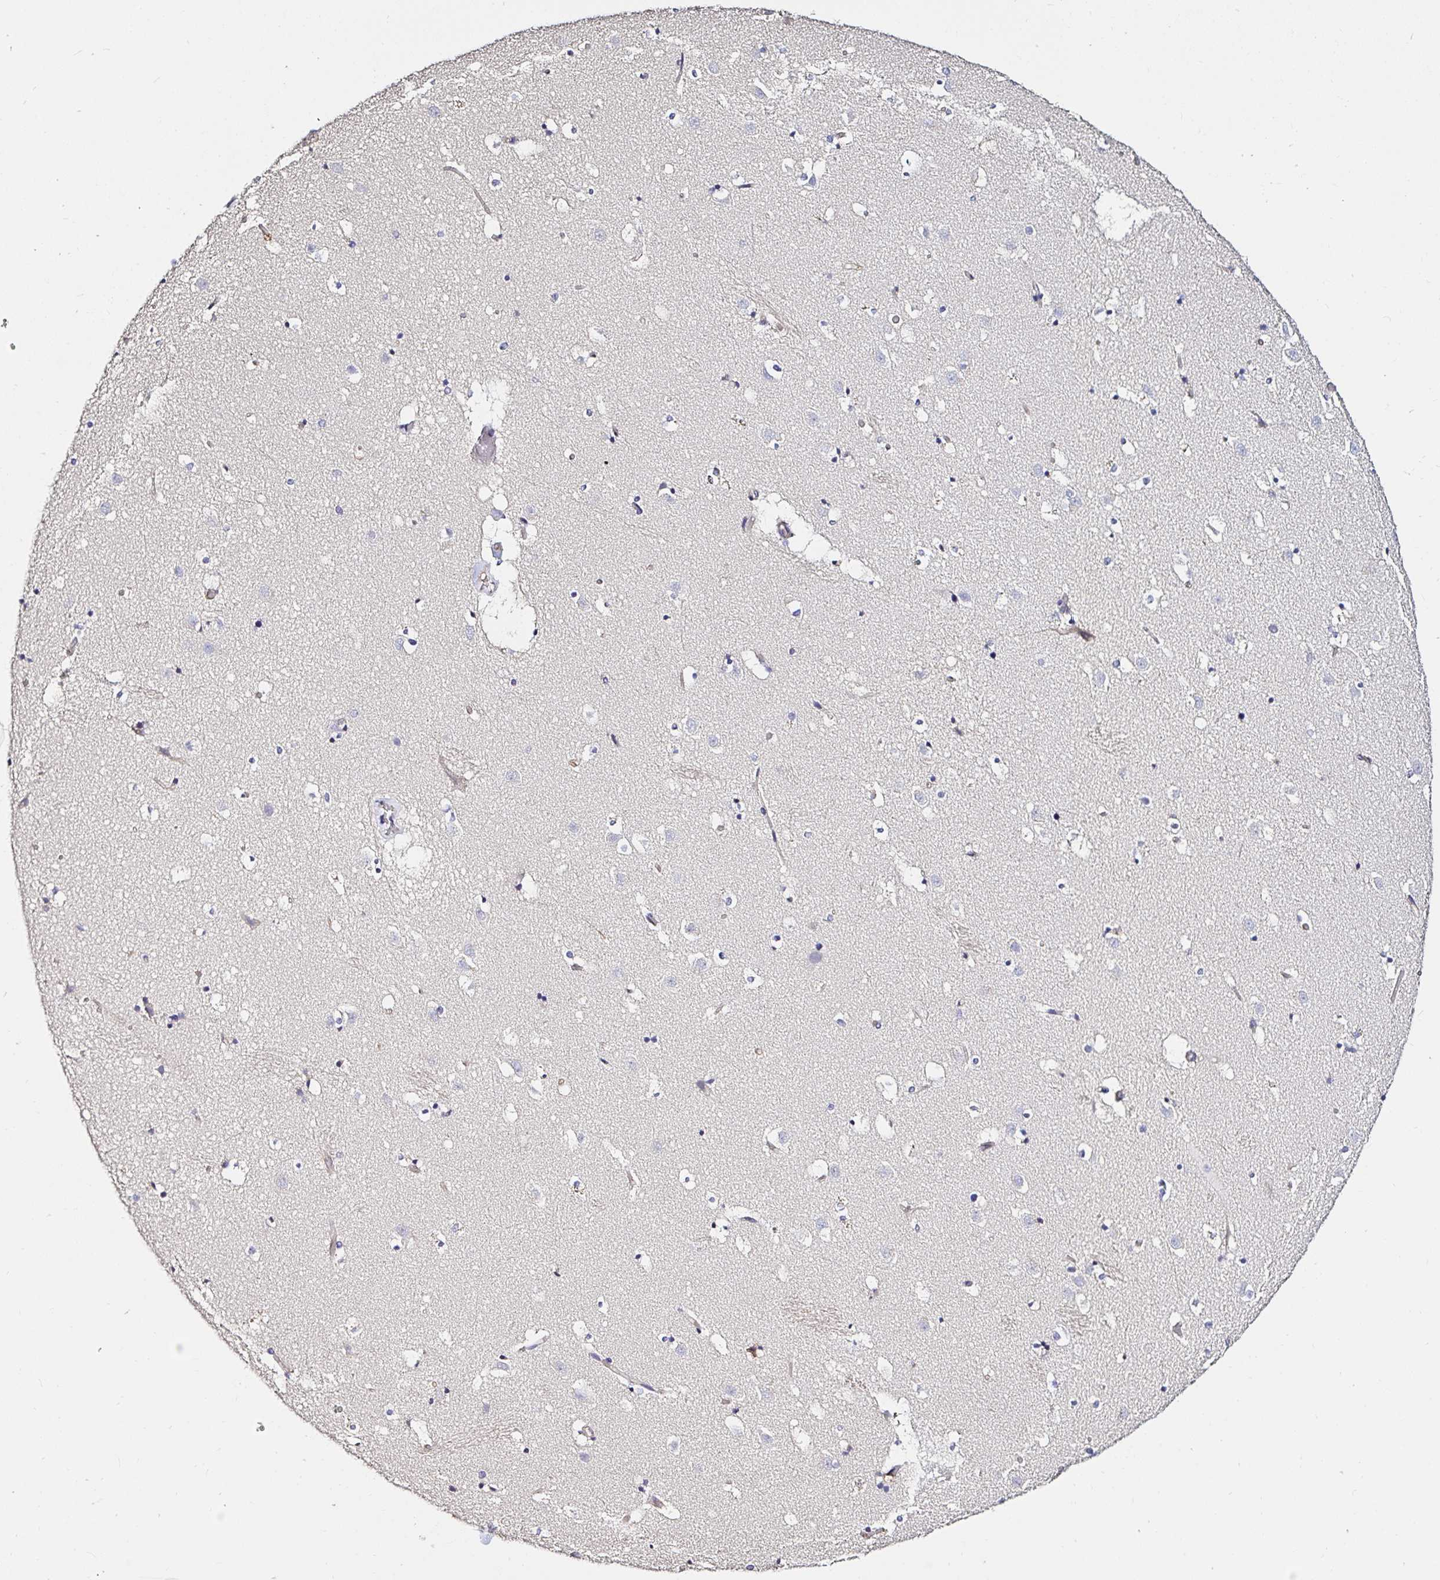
{"staining": {"intensity": "negative", "quantity": "none", "location": "none"}, "tissue": "caudate", "cell_type": "Glial cells", "image_type": "normal", "snomed": [{"axis": "morphology", "description": "Normal tissue, NOS"}, {"axis": "topography", "description": "Lateral ventricle wall"}], "caption": "Immunohistochemistry (IHC) histopathology image of normal caudate: human caudate stained with DAB shows no significant protein expression in glial cells.", "gene": "RSRP1", "patient": {"sex": "male", "age": 37}}